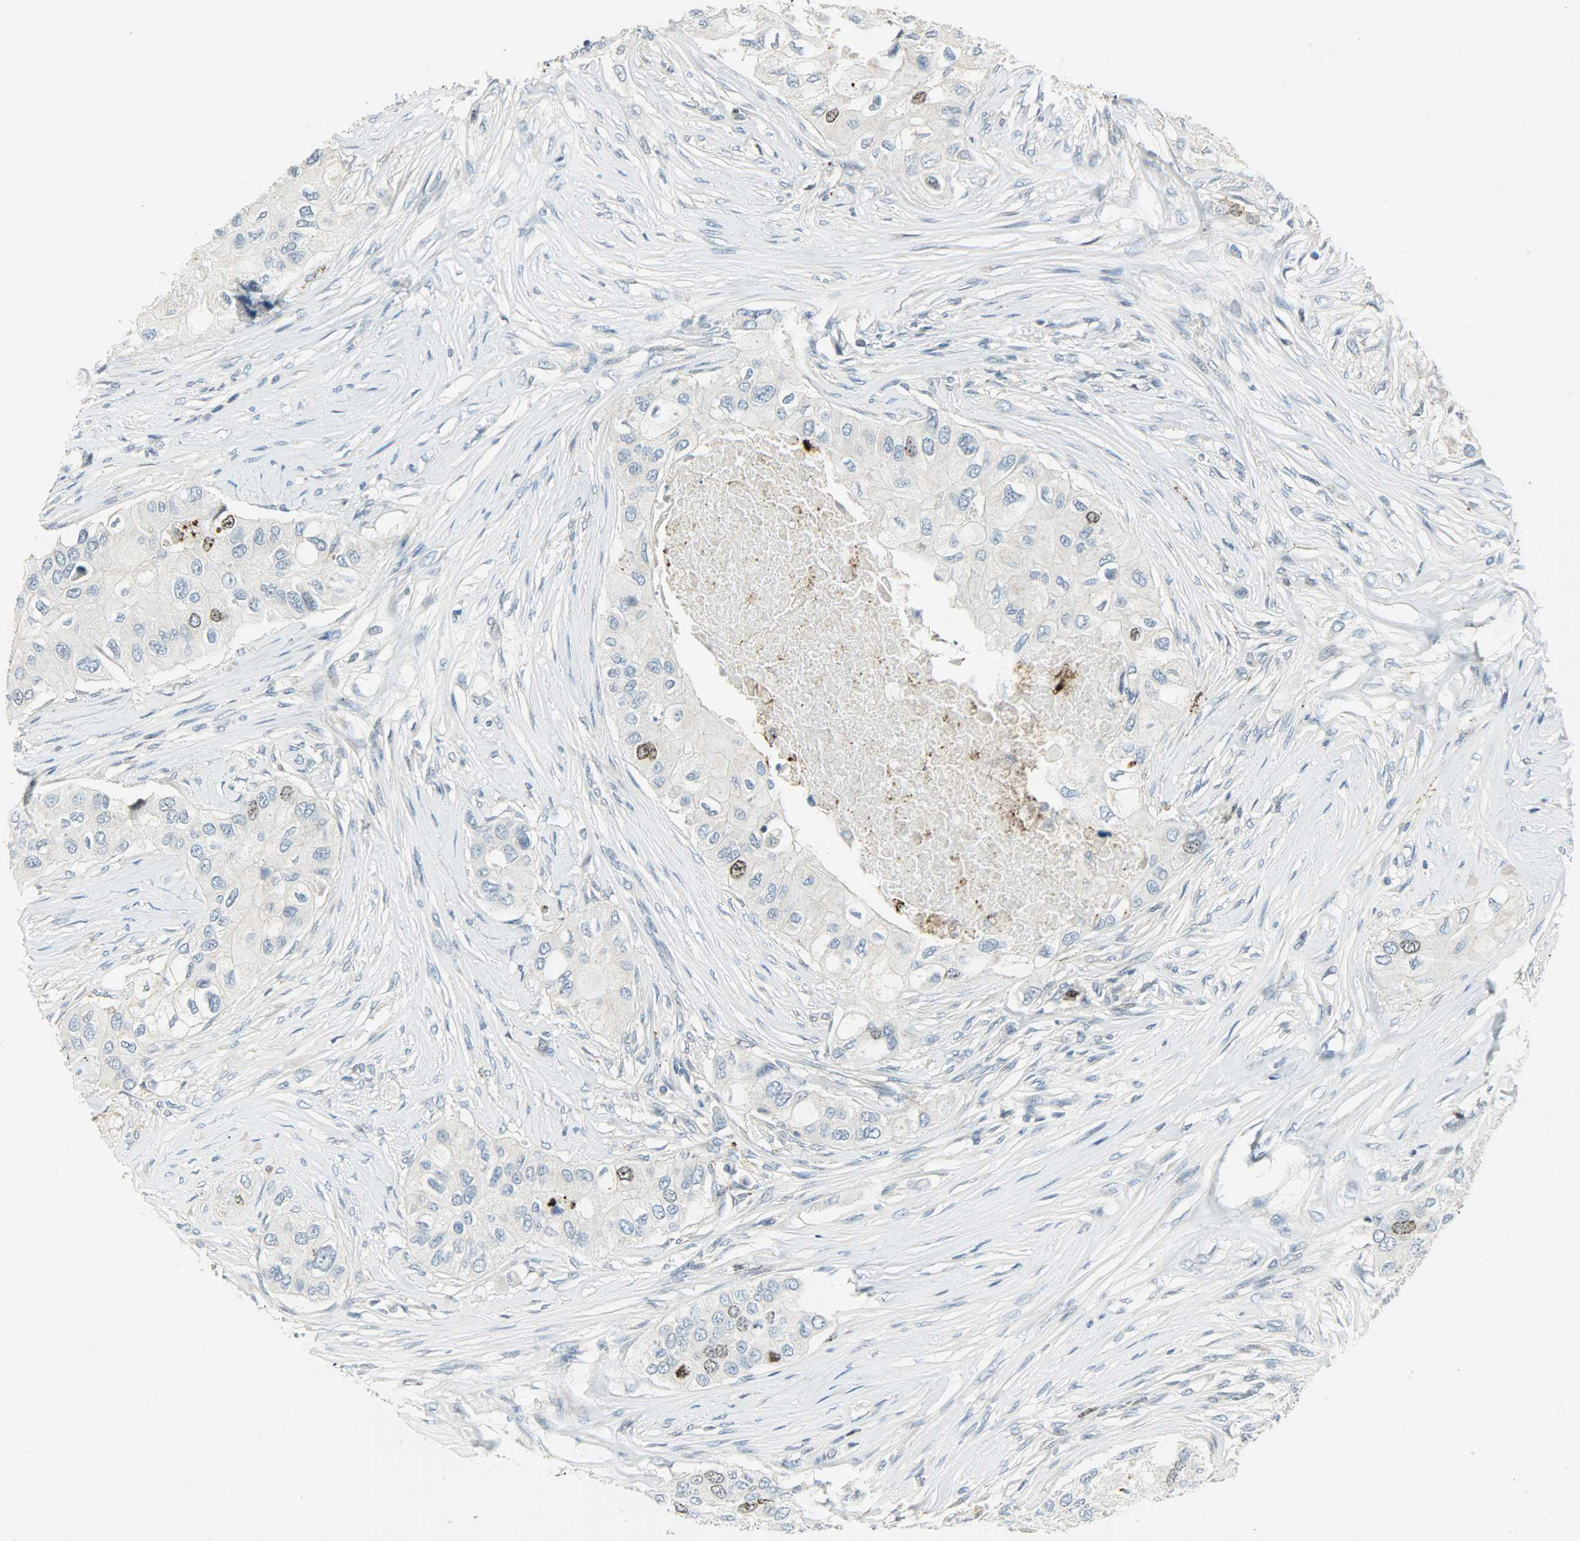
{"staining": {"intensity": "moderate", "quantity": "<25%", "location": "nuclear"}, "tissue": "breast cancer", "cell_type": "Tumor cells", "image_type": "cancer", "snomed": [{"axis": "morphology", "description": "Normal tissue, NOS"}, {"axis": "morphology", "description": "Duct carcinoma"}, {"axis": "topography", "description": "Breast"}], "caption": "The histopathology image displays staining of breast intraductal carcinoma, revealing moderate nuclear protein staining (brown color) within tumor cells.", "gene": "AURKB", "patient": {"sex": "female", "age": 49}}